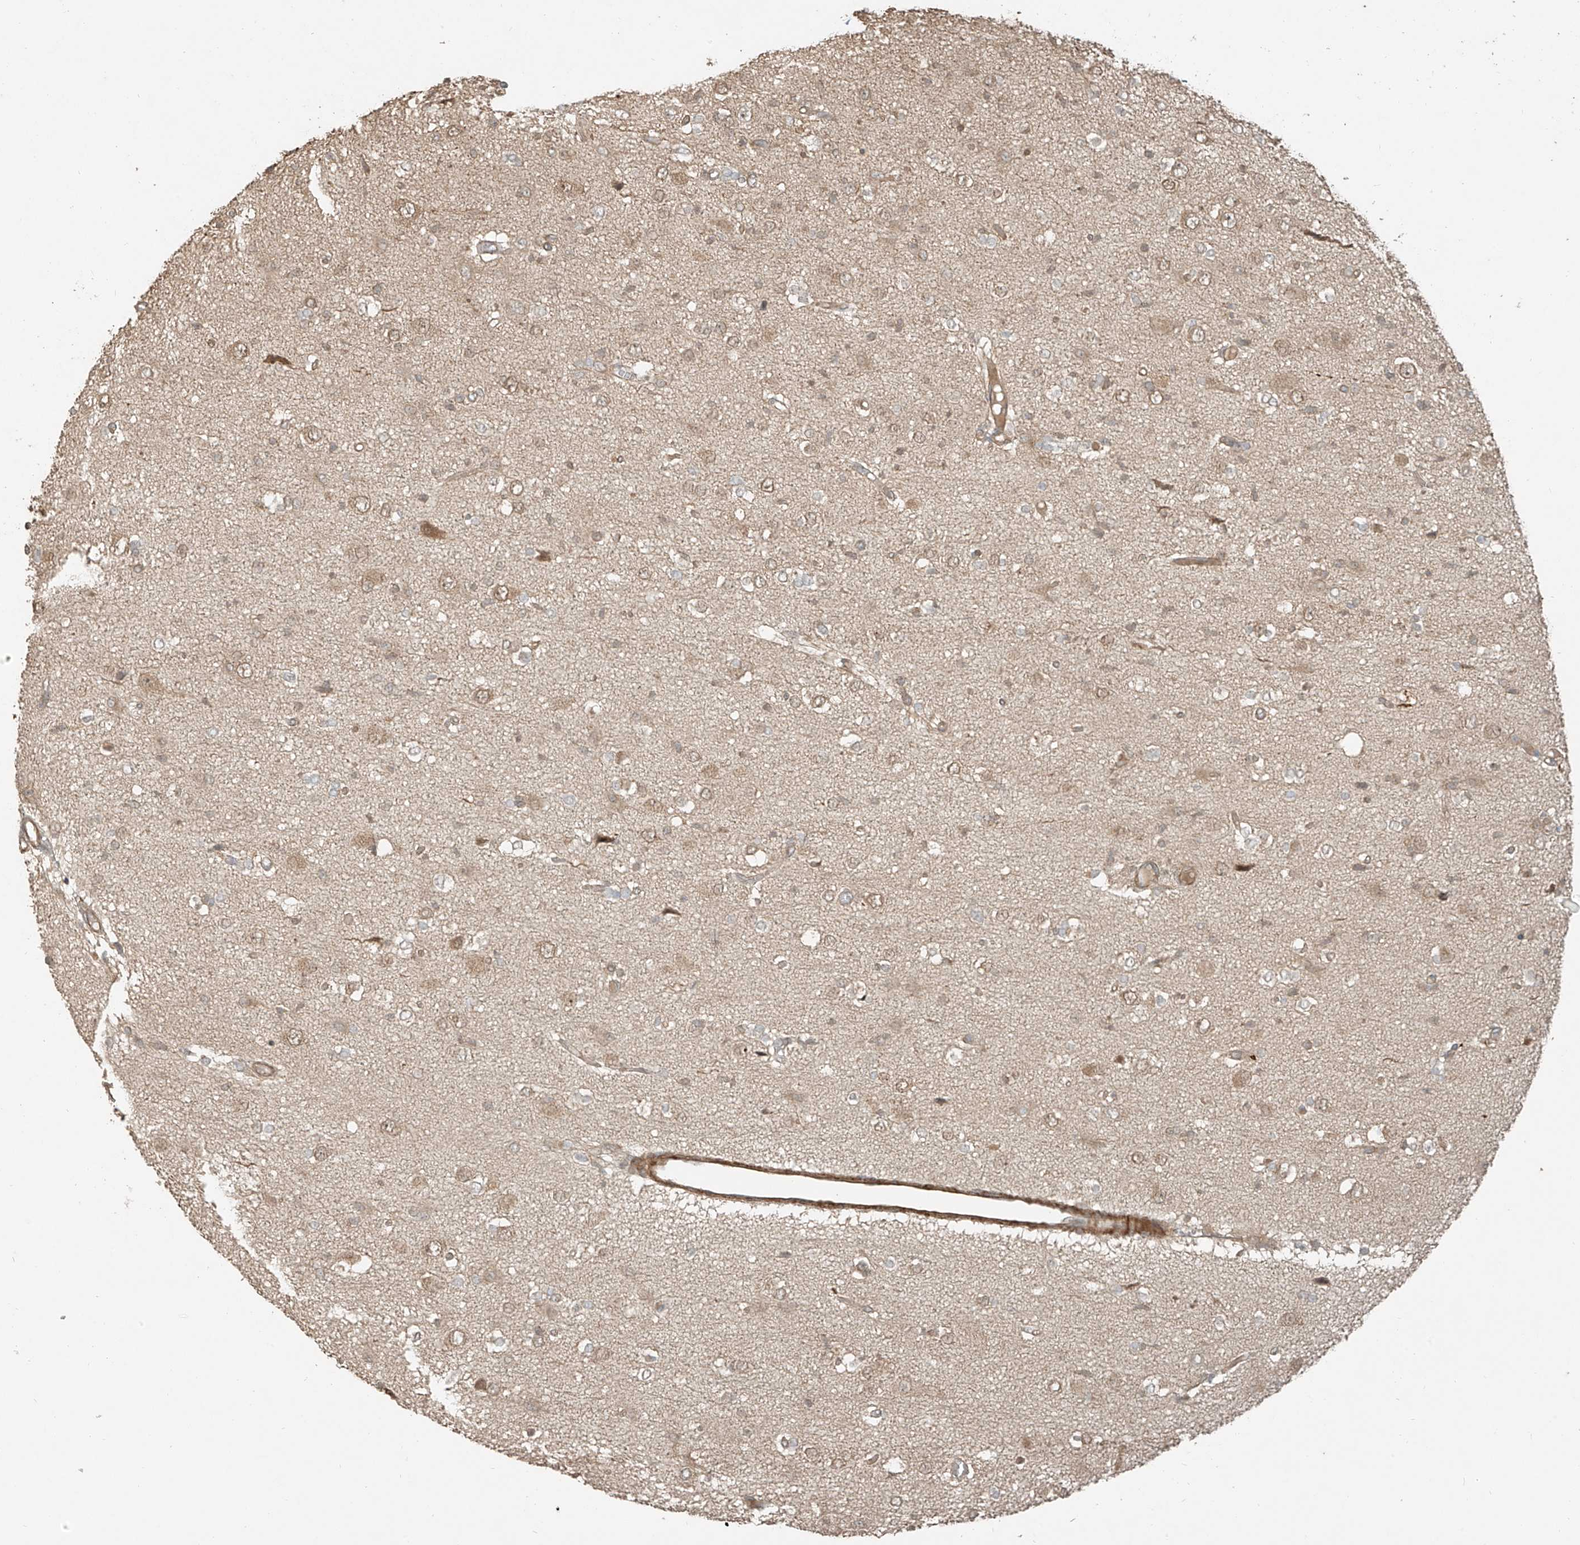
{"staining": {"intensity": "weak", "quantity": "25%-75%", "location": "cytoplasmic/membranous"}, "tissue": "glioma", "cell_type": "Tumor cells", "image_type": "cancer", "snomed": [{"axis": "morphology", "description": "Glioma, malignant, High grade"}, {"axis": "topography", "description": "Brain"}], "caption": "The immunohistochemical stain labels weak cytoplasmic/membranous staining in tumor cells of glioma tissue. The protein is shown in brown color, while the nuclei are stained blue.", "gene": "ANKZF1", "patient": {"sex": "female", "age": 59}}